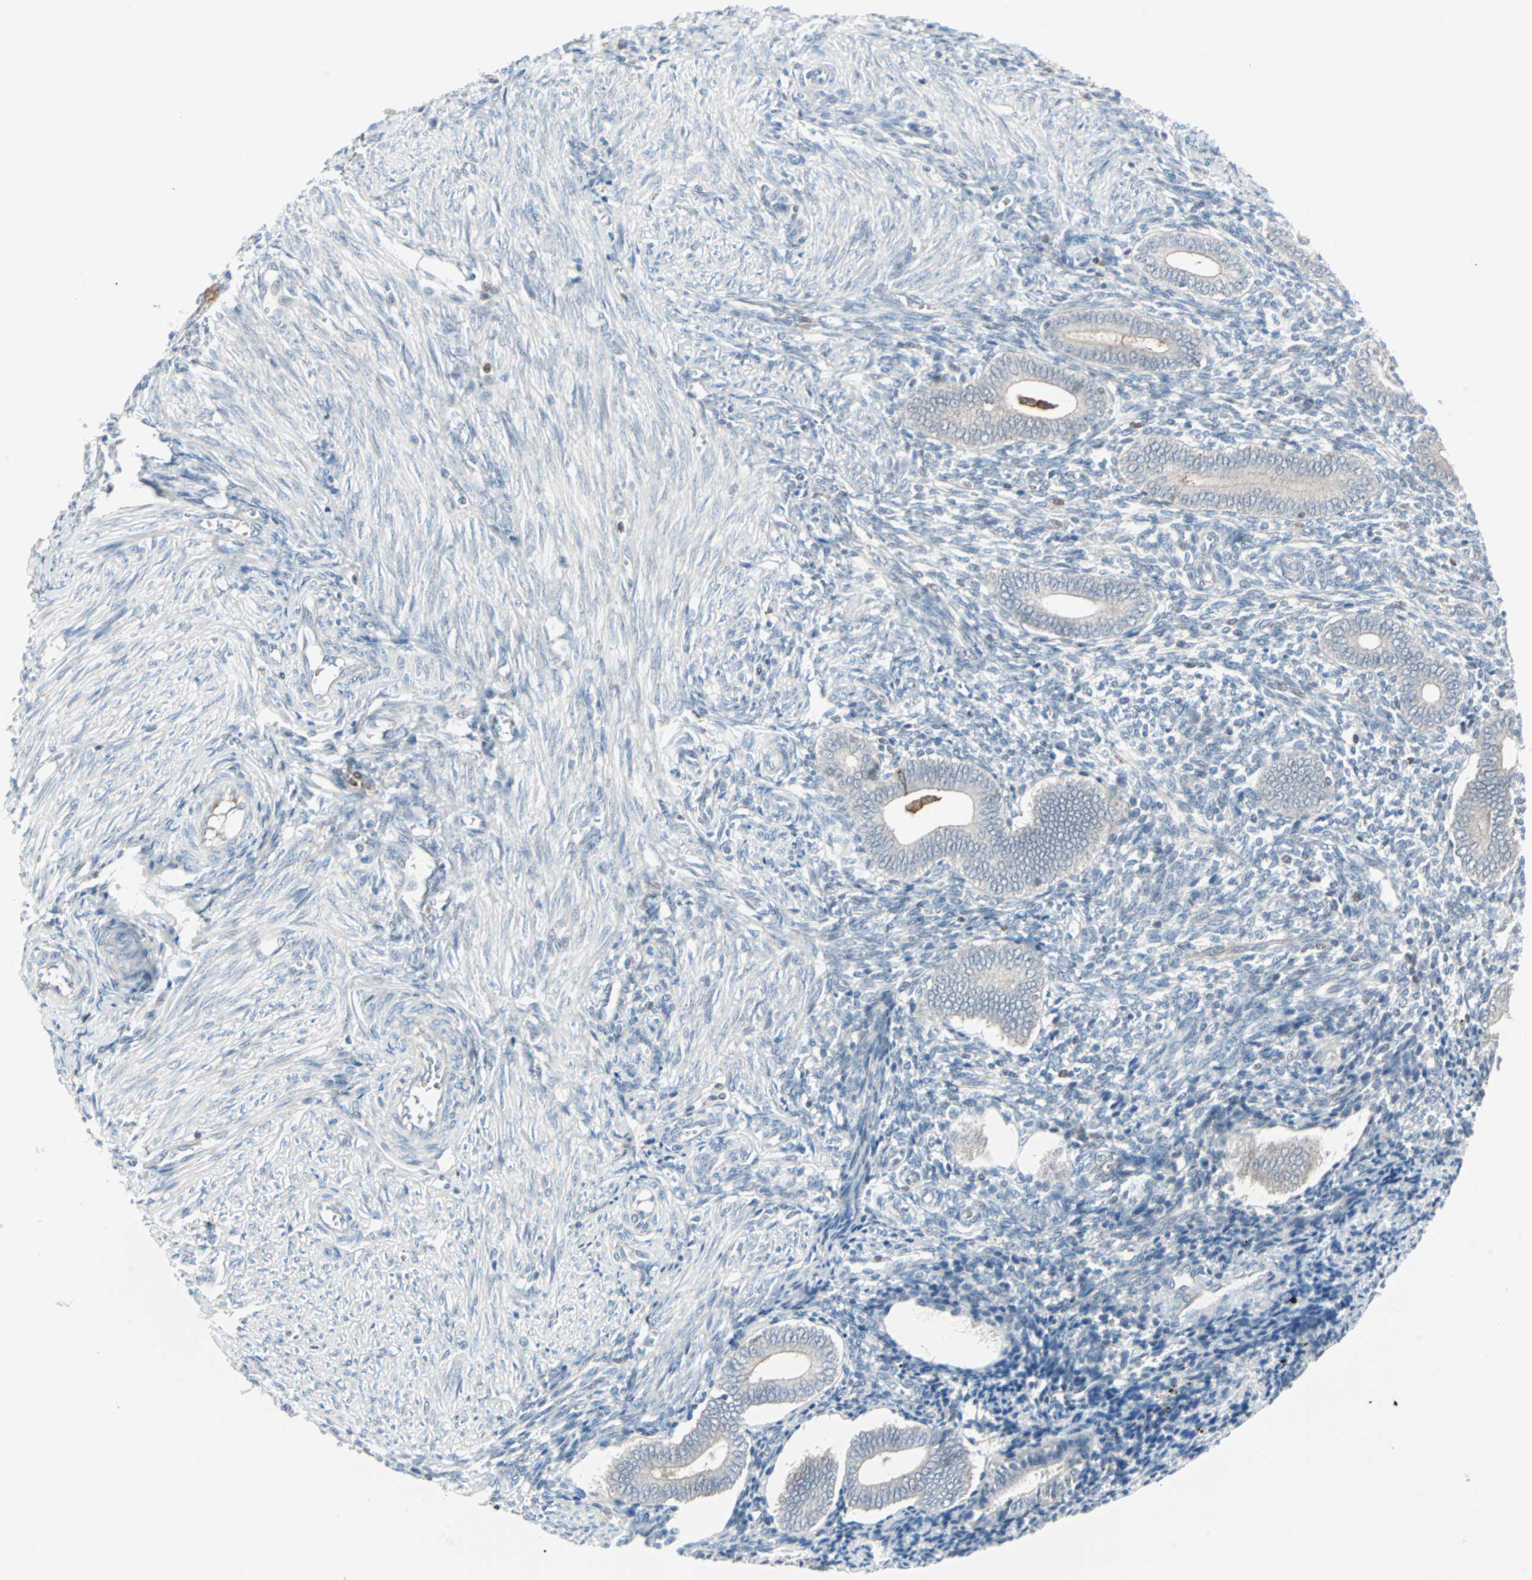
{"staining": {"intensity": "negative", "quantity": "none", "location": "none"}, "tissue": "endometrium", "cell_type": "Cells in endometrial stroma", "image_type": "normal", "snomed": [{"axis": "morphology", "description": "Normal tissue, NOS"}, {"axis": "topography", "description": "Uterus"}, {"axis": "topography", "description": "Endometrium"}], "caption": "Immunohistochemical staining of normal human endometrium displays no significant positivity in cells in endometrial stroma. (Brightfield microscopy of DAB (3,3'-diaminobenzidine) IHC at high magnification).", "gene": "CASP3", "patient": {"sex": "female", "age": 33}}